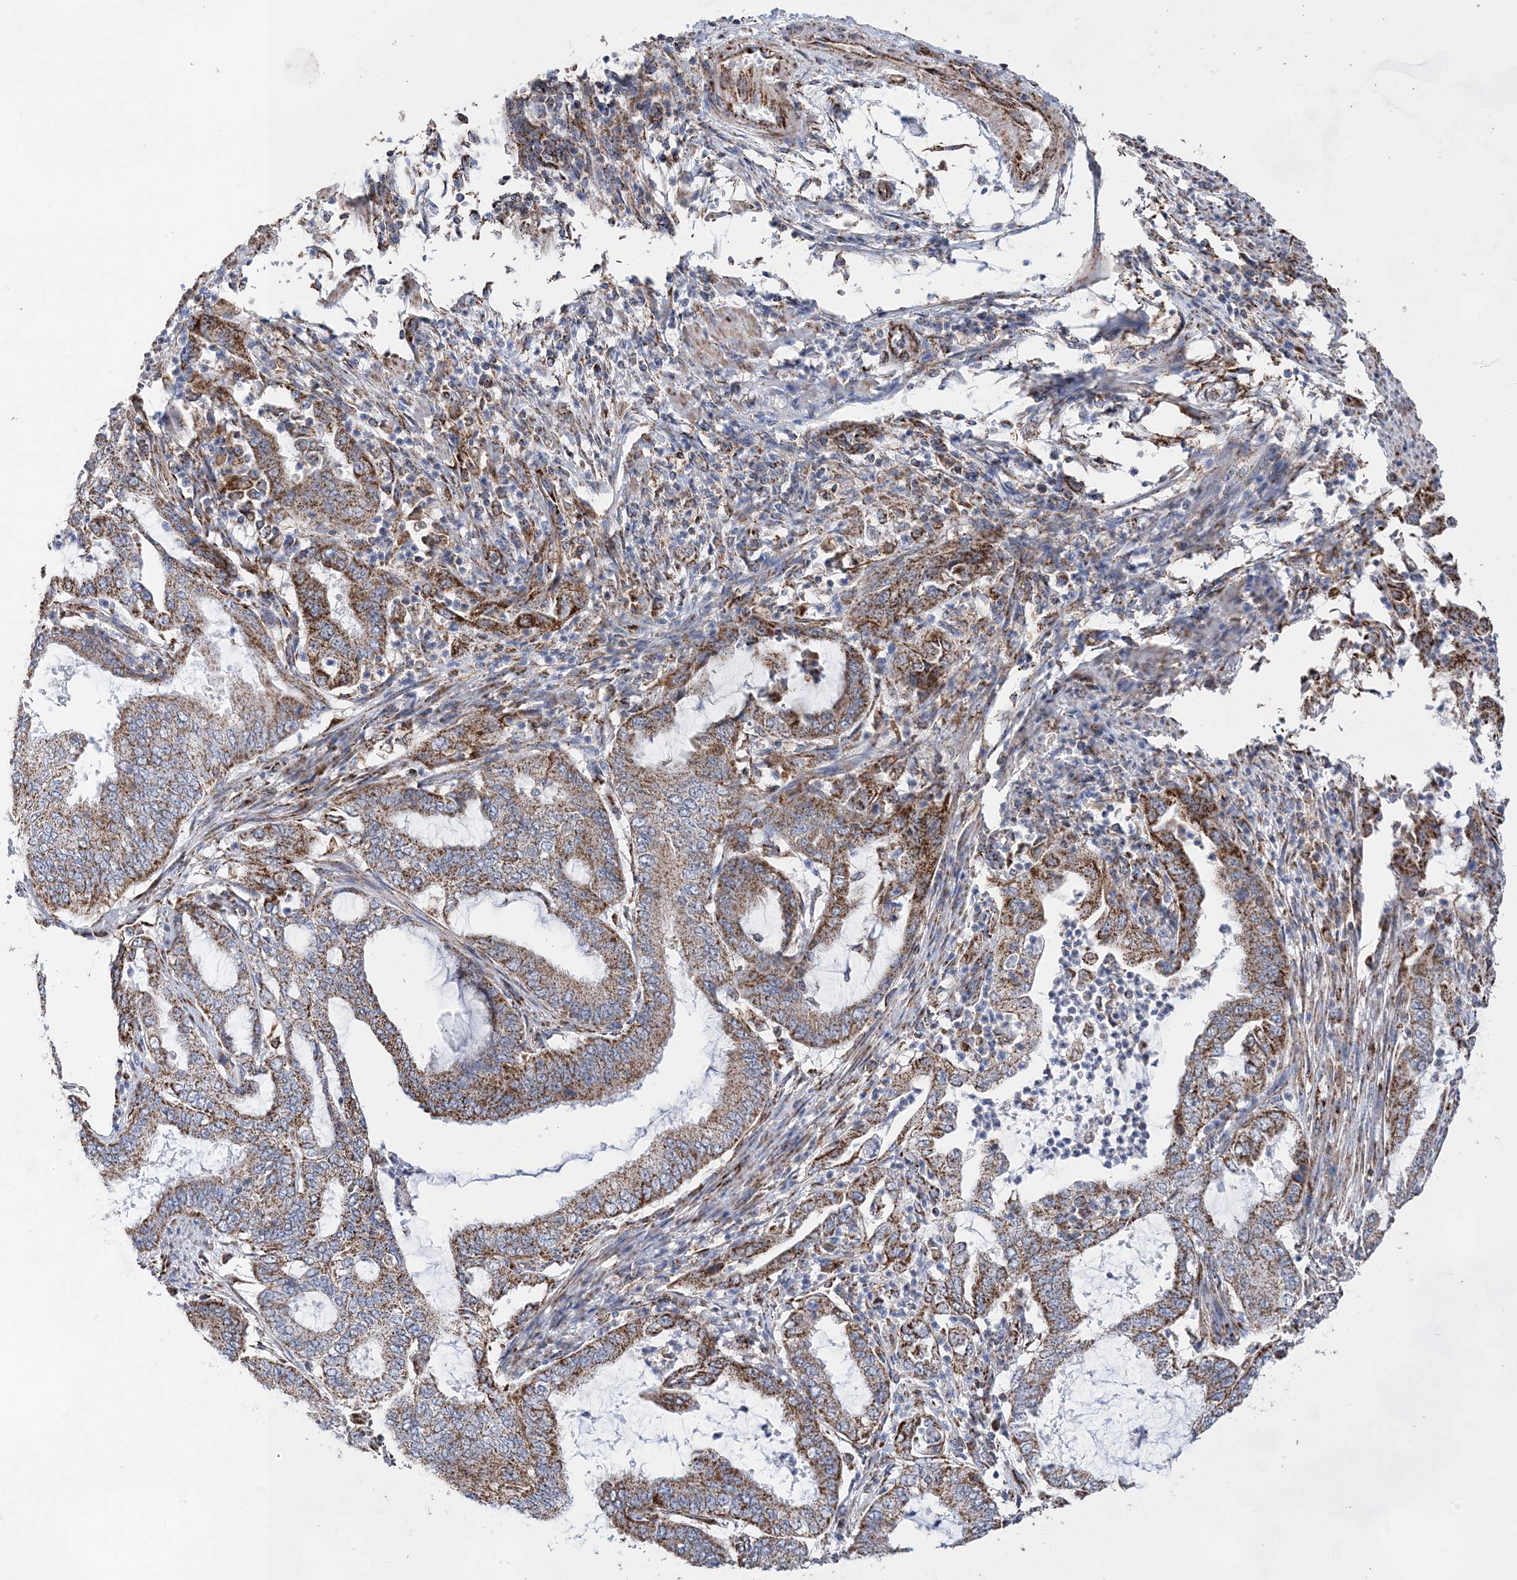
{"staining": {"intensity": "moderate", "quantity": ">75%", "location": "cytoplasmic/membranous"}, "tissue": "endometrial cancer", "cell_type": "Tumor cells", "image_type": "cancer", "snomed": [{"axis": "morphology", "description": "Adenocarcinoma, NOS"}, {"axis": "topography", "description": "Endometrium"}], "caption": "The image reveals staining of adenocarcinoma (endometrial), revealing moderate cytoplasmic/membranous protein expression (brown color) within tumor cells.", "gene": "ACOT9", "patient": {"sex": "female", "age": 51}}